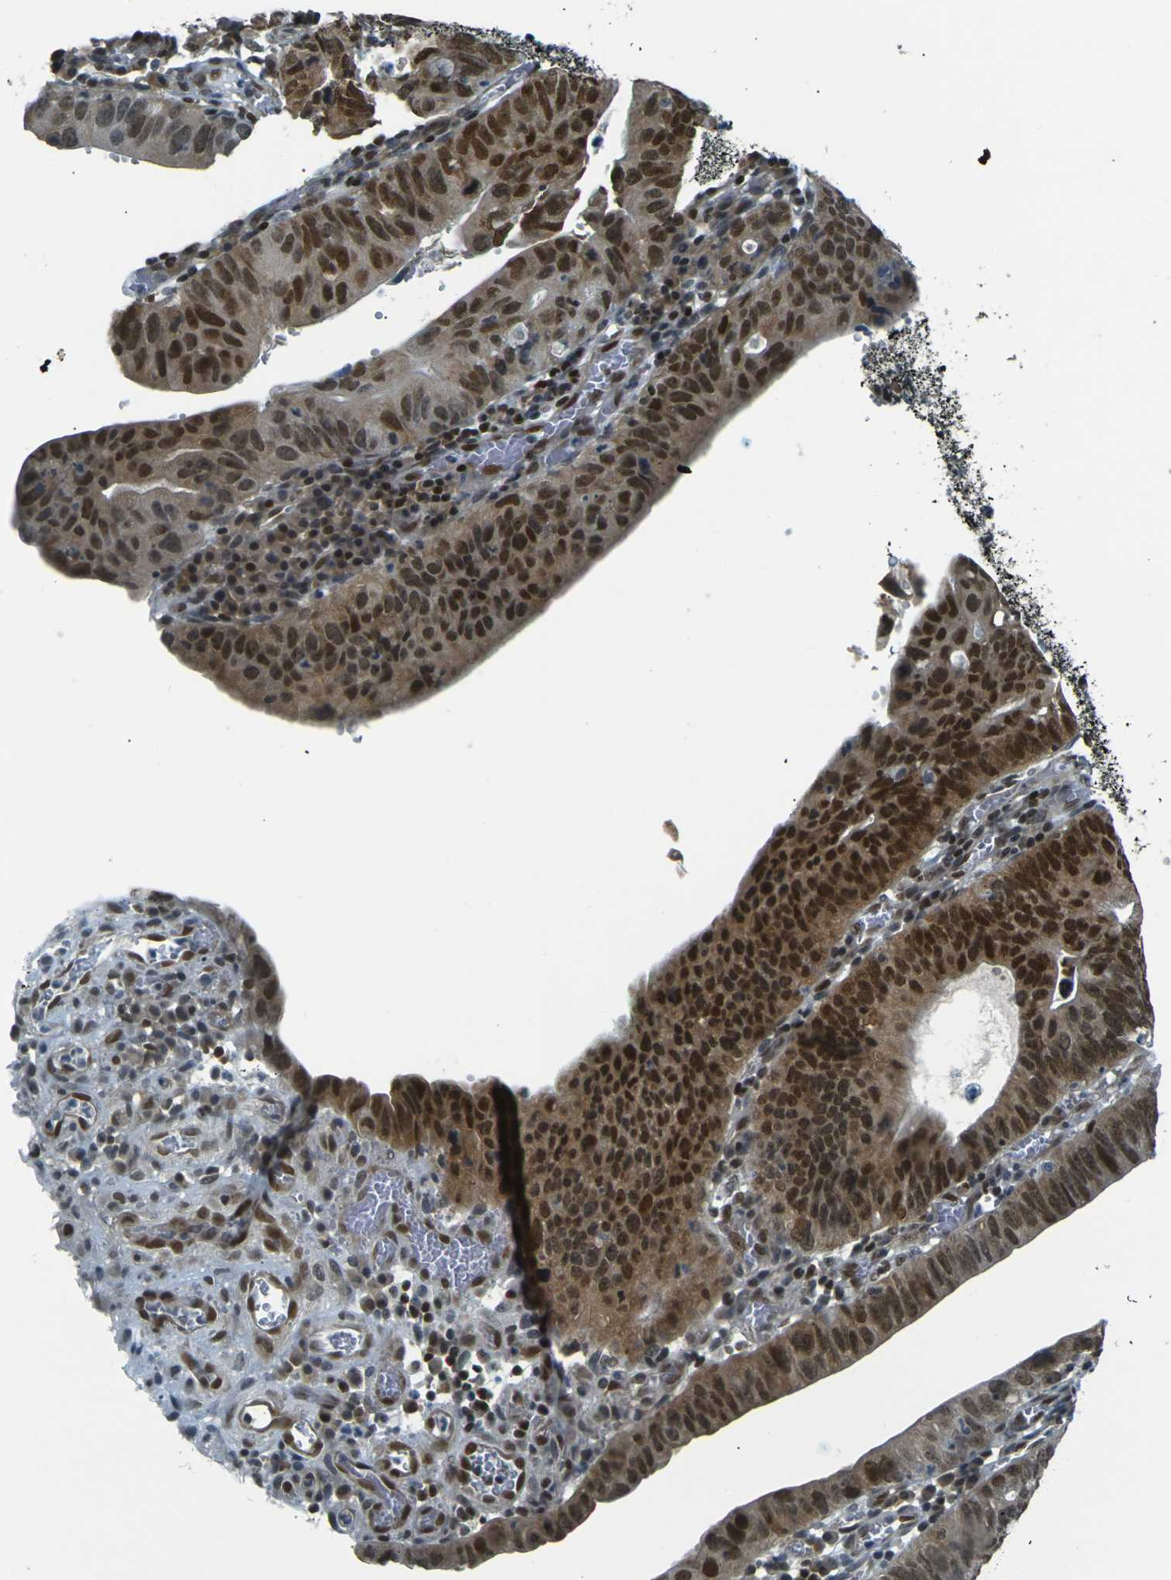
{"staining": {"intensity": "moderate", "quantity": ">75%", "location": "cytoplasmic/membranous,nuclear"}, "tissue": "stomach cancer", "cell_type": "Tumor cells", "image_type": "cancer", "snomed": [{"axis": "morphology", "description": "Adenocarcinoma, NOS"}, {"axis": "topography", "description": "Stomach"}], "caption": "Immunohistochemistry staining of stomach cancer (adenocarcinoma), which exhibits medium levels of moderate cytoplasmic/membranous and nuclear expression in approximately >75% of tumor cells indicating moderate cytoplasmic/membranous and nuclear protein expression. The staining was performed using DAB (3,3'-diaminobenzidine) (brown) for protein detection and nuclei were counterstained in hematoxylin (blue).", "gene": "NHEJ1", "patient": {"sex": "male", "age": 59}}